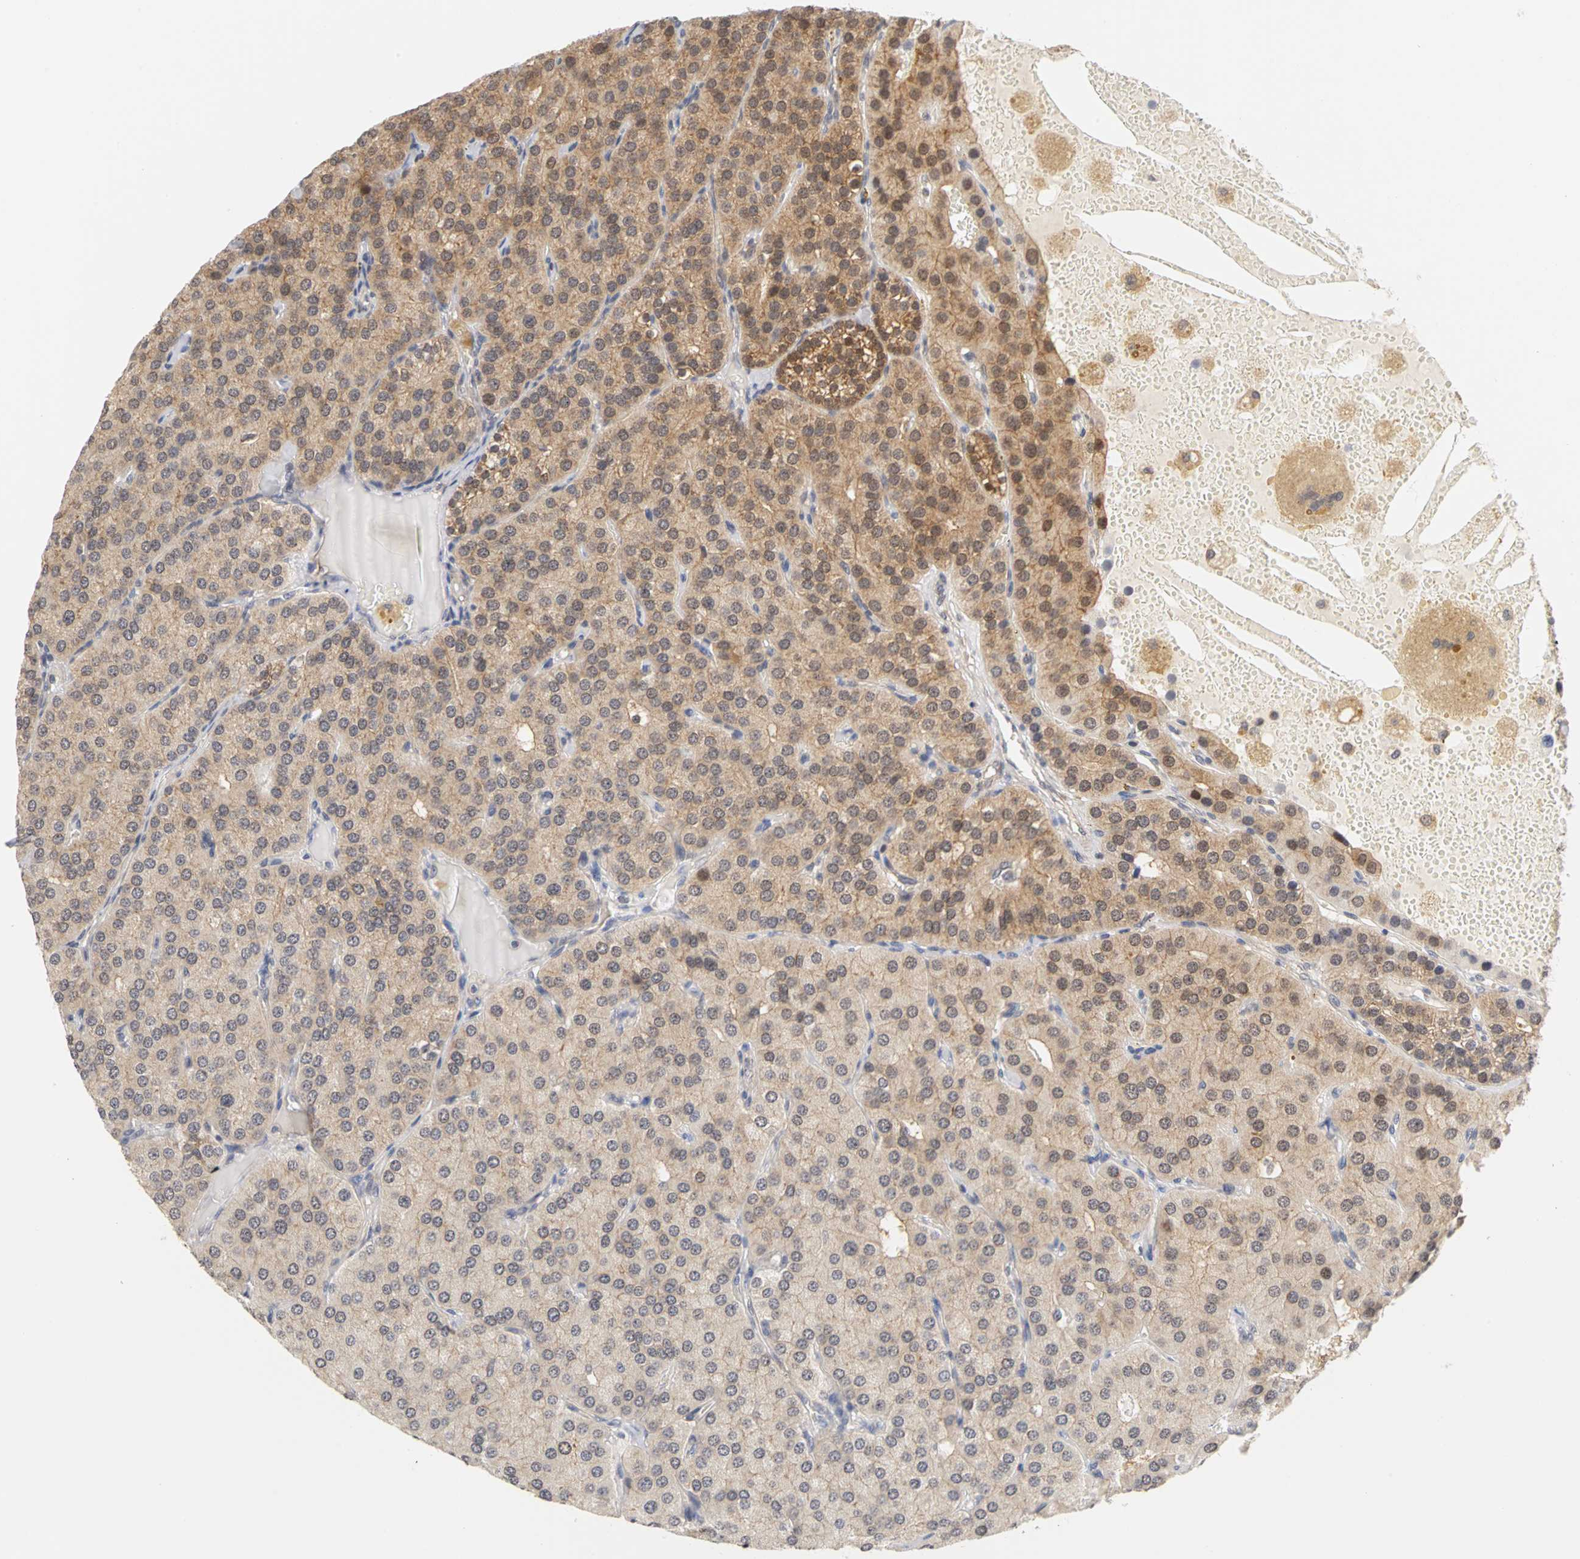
{"staining": {"intensity": "moderate", "quantity": ">75%", "location": "cytoplasmic/membranous"}, "tissue": "parathyroid gland", "cell_type": "Glandular cells", "image_type": "normal", "snomed": [{"axis": "morphology", "description": "Normal tissue, NOS"}, {"axis": "morphology", "description": "Adenoma, NOS"}, {"axis": "topography", "description": "Parathyroid gland"}], "caption": "Immunohistochemistry (DAB (3,3'-diaminobenzidine)) staining of normal human parathyroid gland reveals moderate cytoplasmic/membranous protein expression in approximately >75% of glandular cells.", "gene": "UBE2M", "patient": {"sex": "female", "age": 86}}